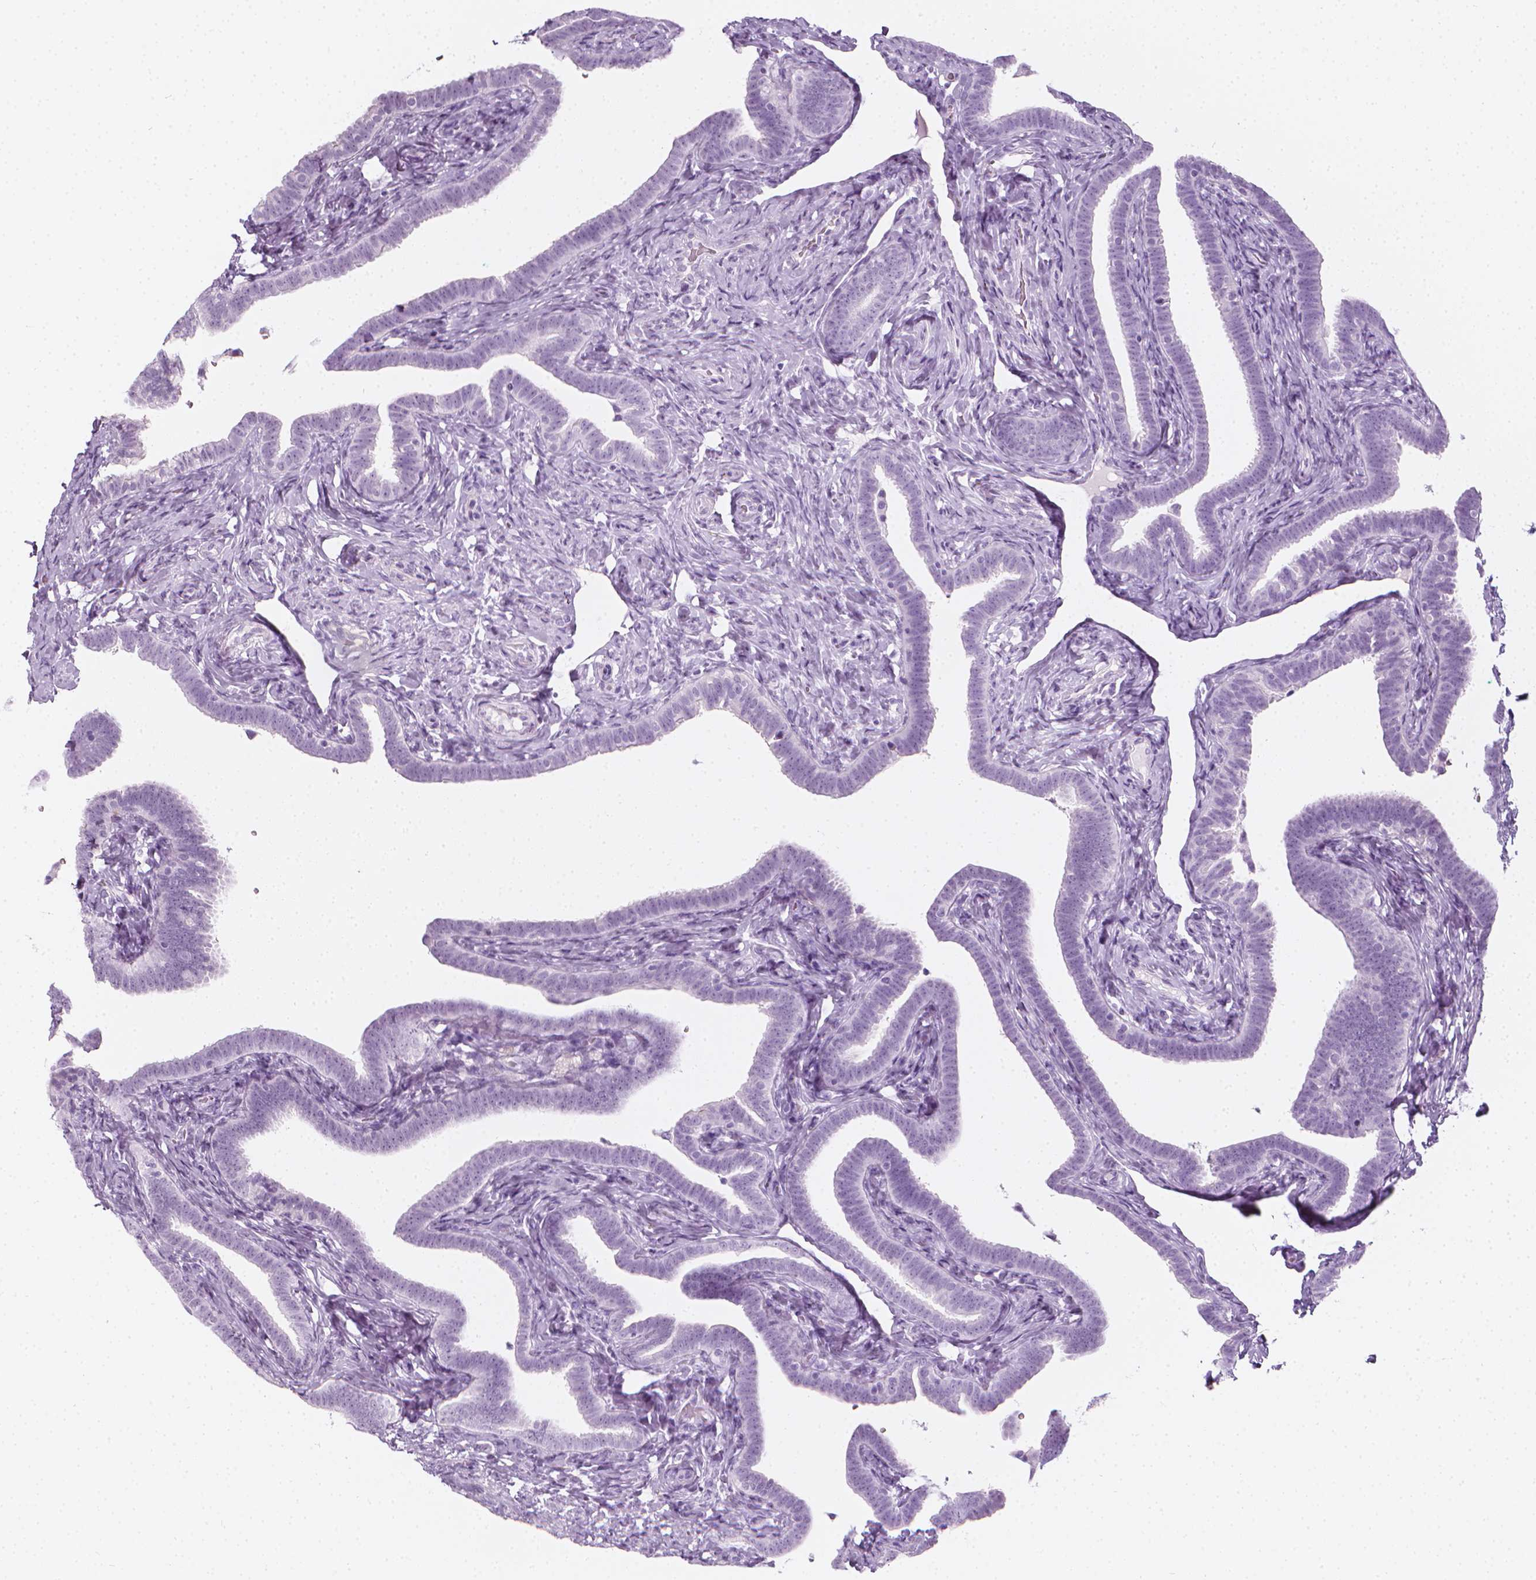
{"staining": {"intensity": "negative", "quantity": "none", "location": "none"}, "tissue": "fallopian tube", "cell_type": "Glandular cells", "image_type": "normal", "snomed": [{"axis": "morphology", "description": "Normal tissue, NOS"}, {"axis": "topography", "description": "Fallopian tube"}], "caption": "The image demonstrates no staining of glandular cells in benign fallopian tube.", "gene": "SCG3", "patient": {"sex": "female", "age": 69}}